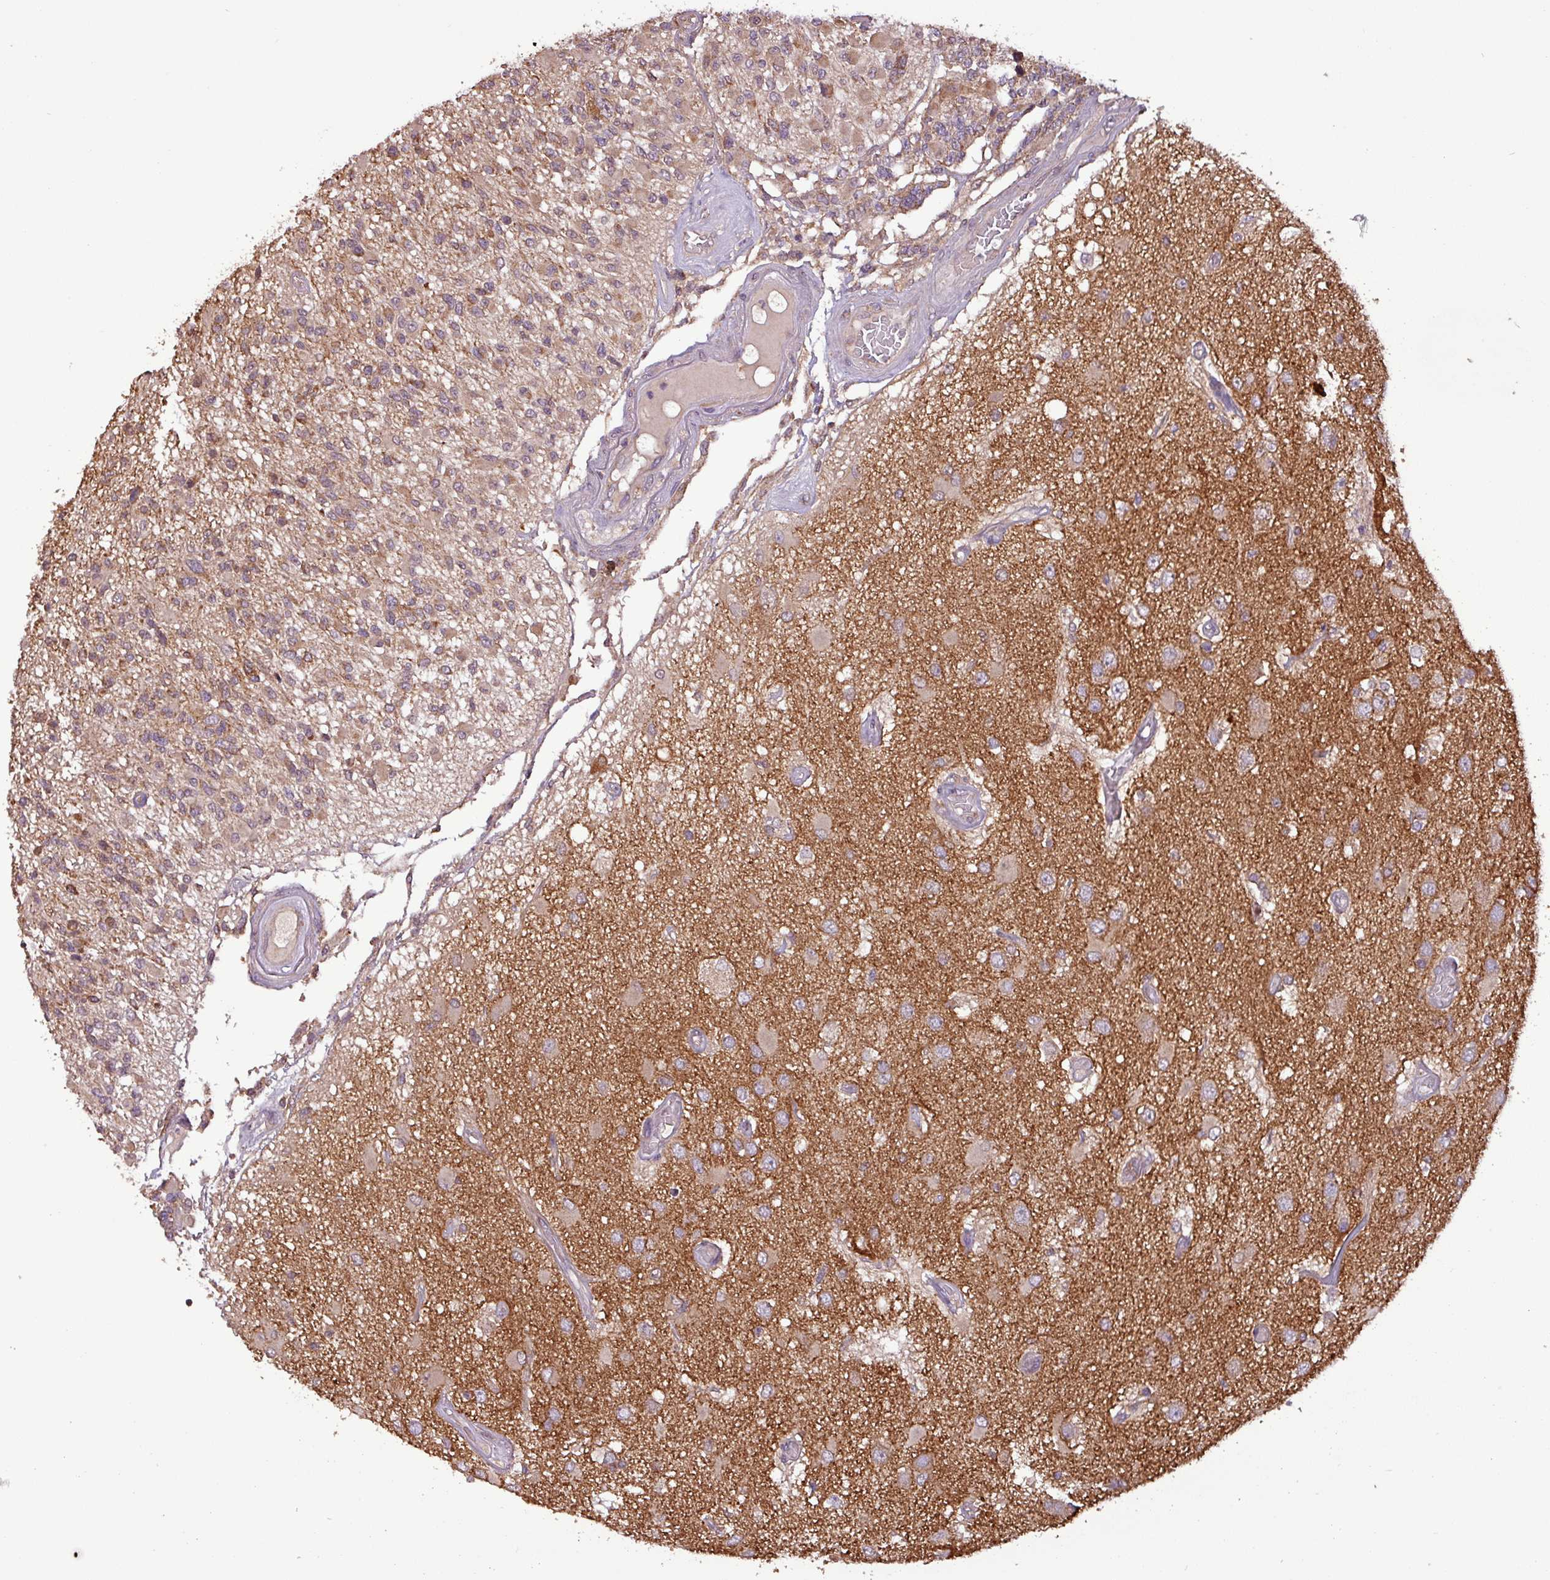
{"staining": {"intensity": "moderate", "quantity": ">75%", "location": "cytoplasmic/membranous"}, "tissue": "glioma", "cell_type": "Tumor cells", "image_type": "cancer", "snomed": [{"axis": "morphology", "description": "Glioma, malignant, High grade"}, {"axis": "morphology", "description": "Glioblastoma, NOS"}, {"axis": "topography", "description": "Brain"}], "caption": "Brown immunohistochemical staining in glioma reveals moderate cytoplasmic/membranous staining in approximately >75% of tumor cells.", "gene": "MCTP2", "patient": {"sex": "male", "age": 60}}